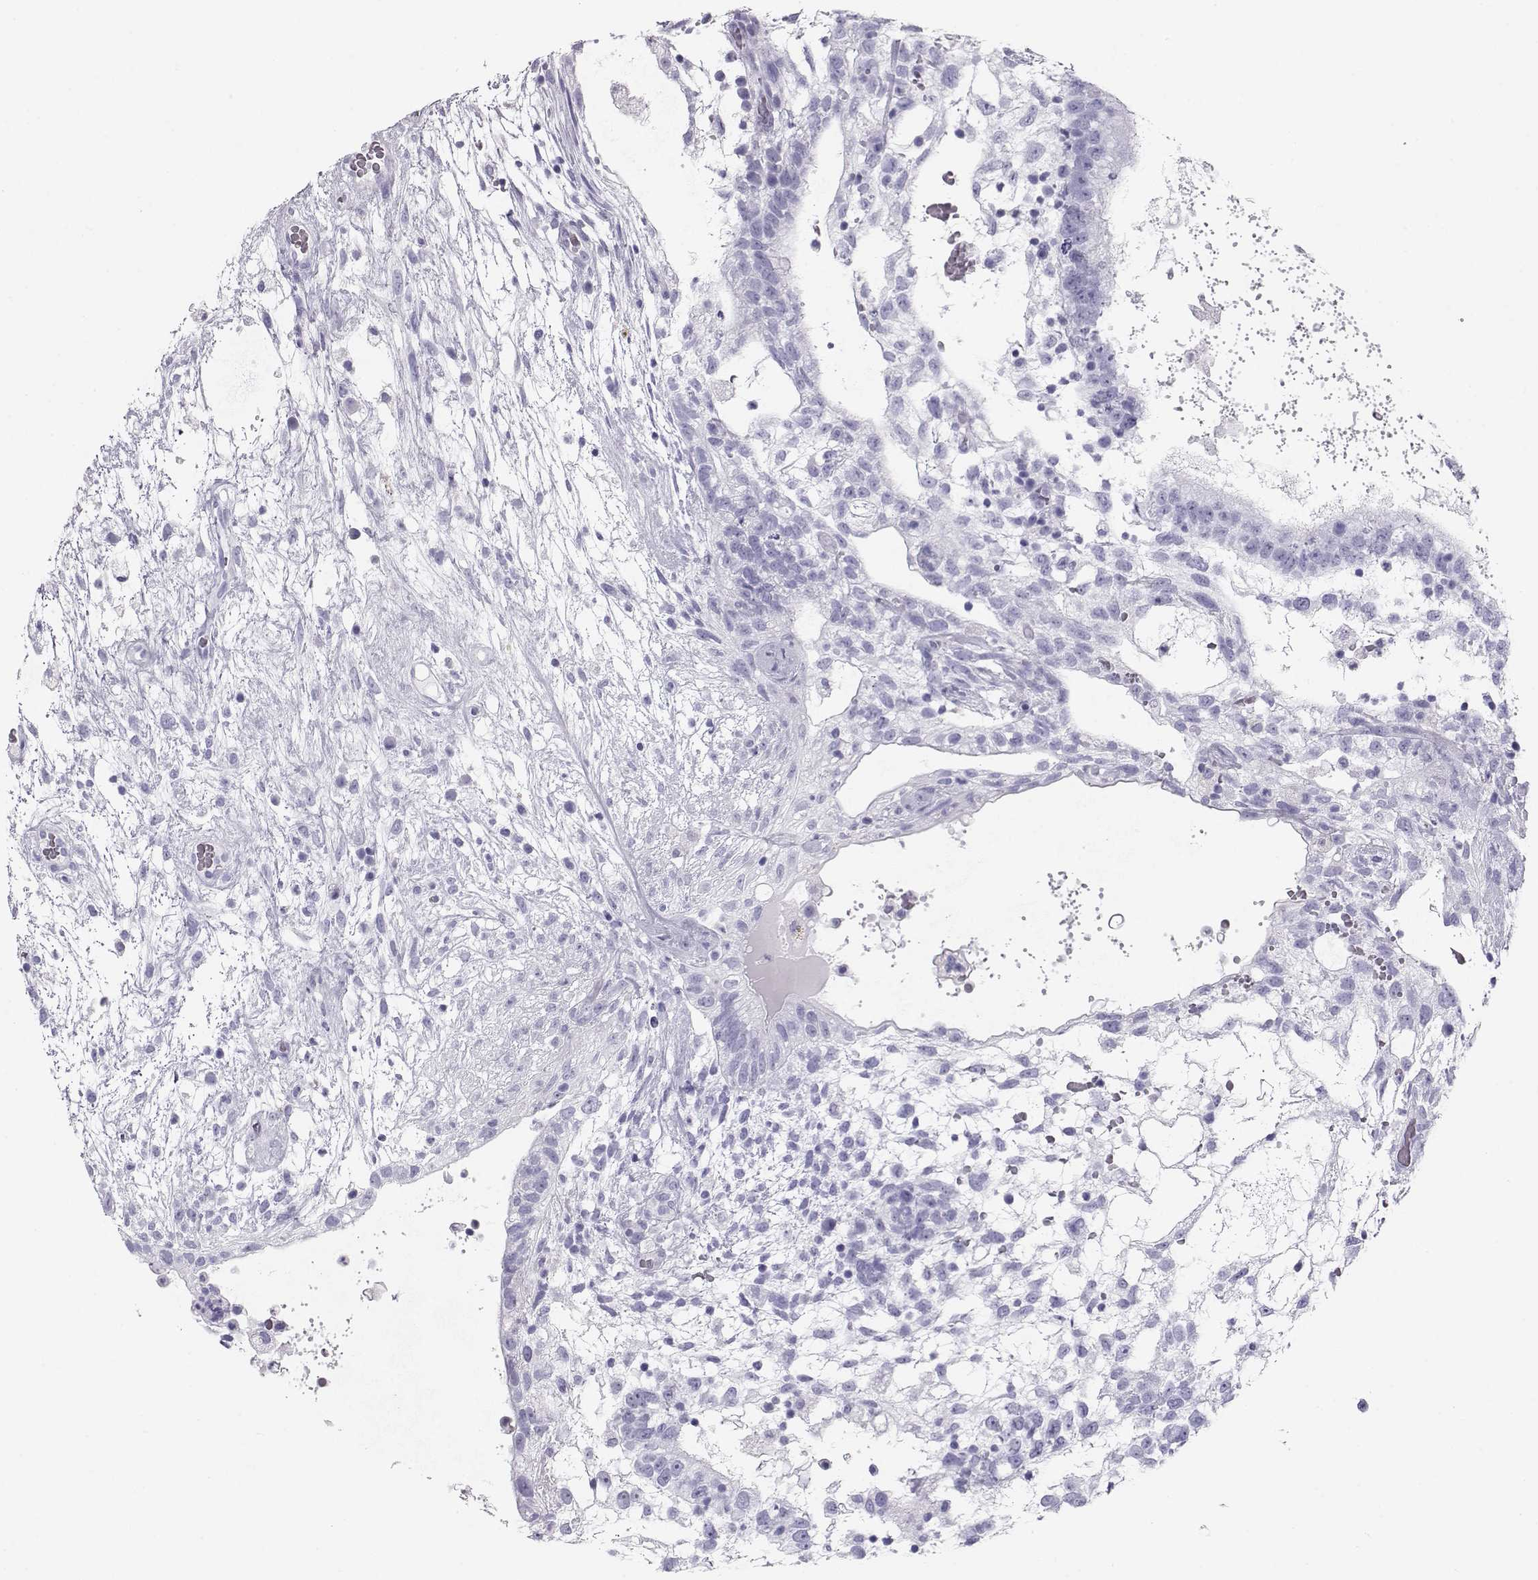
{"staining": {"intensity": "negative", "quantity": "none", "location": "none"}, "tissue": "testis cancer", "cell_type": "Tumor cells", "image_type": "cancer", "snomed": [{"axis": "morphology", "description": "Normal tissue, NOS"}, {"axis": "morphology", "description": "Carcinoma, Embryonal, NOS"}, {"axis": "topography", "description": "Testis"}], "caption": "DAB immunohistochemical staining of embryonal carcinoma (testis) exhibits no significant expression in tumor cells.", "gene": "RD3", "patient": {"sex": "male", "age": 32}}